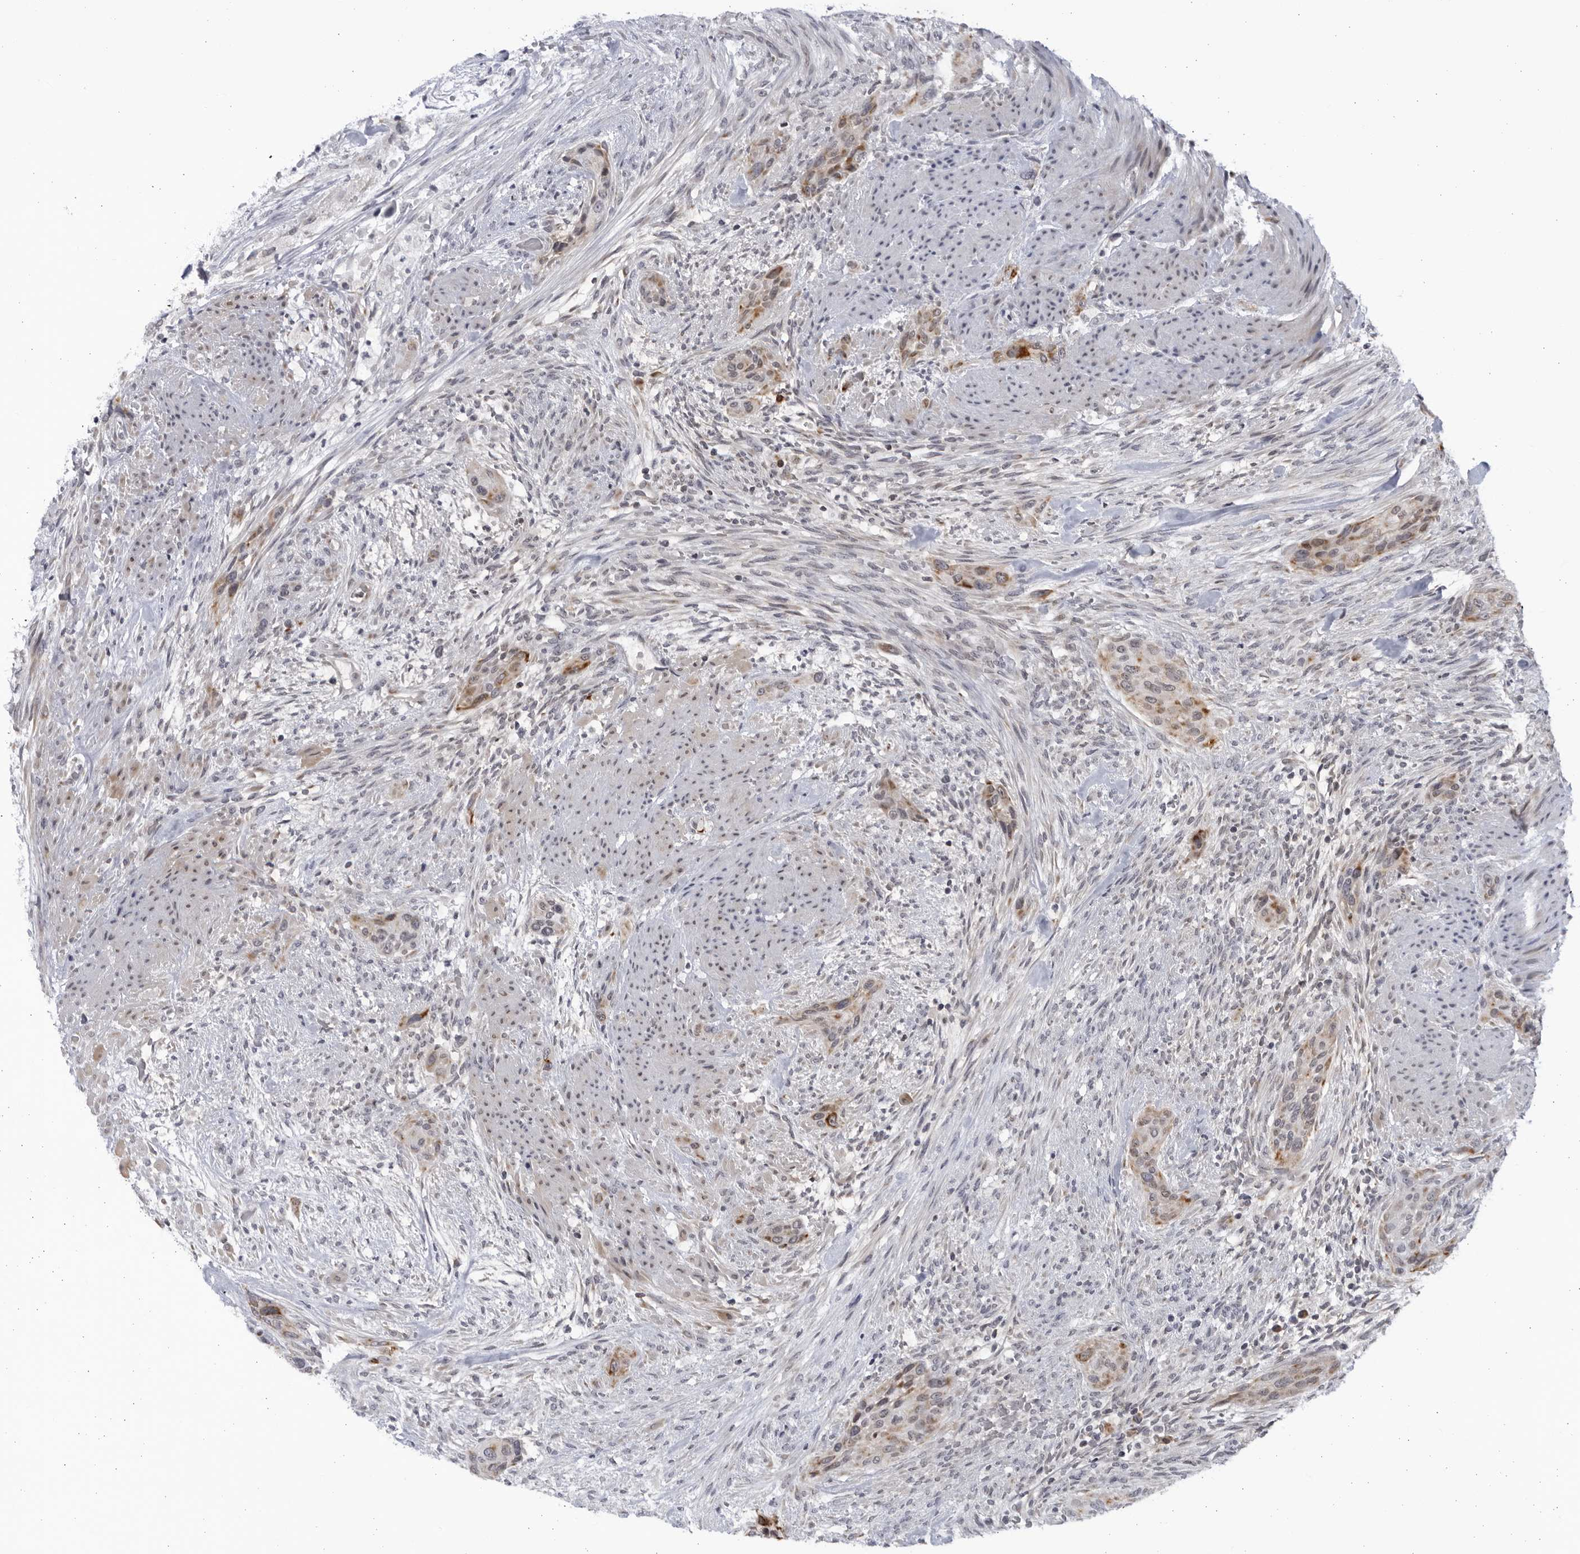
{"staining": {"intensity": "moderate", "quantity": ">75%", "location": "cytoplasmic/membranous"}, "tissue": "urothelial cancer", "cell_type": "Tumor cells", "image_type": "cancer", "snomed": [{"axis": "morphology", "description": "Urothelial carcinoma, High grade"}, {"axis": "topography", "description": "Urinary bladder"}], "caption": "Immunohistochemical staining of urothelial carcinoma (high-grade) reveals medium levels of moderate cytoplasmic/membranous protein staining in approximately >75% of tumor cells. The protein is stained brown, and the nuclei are stained in blue (DAB IHC with brightfield microscopy, high magnification).", "gene": "SLC25A22", "patient": {"sex": "male", "age": 35}}